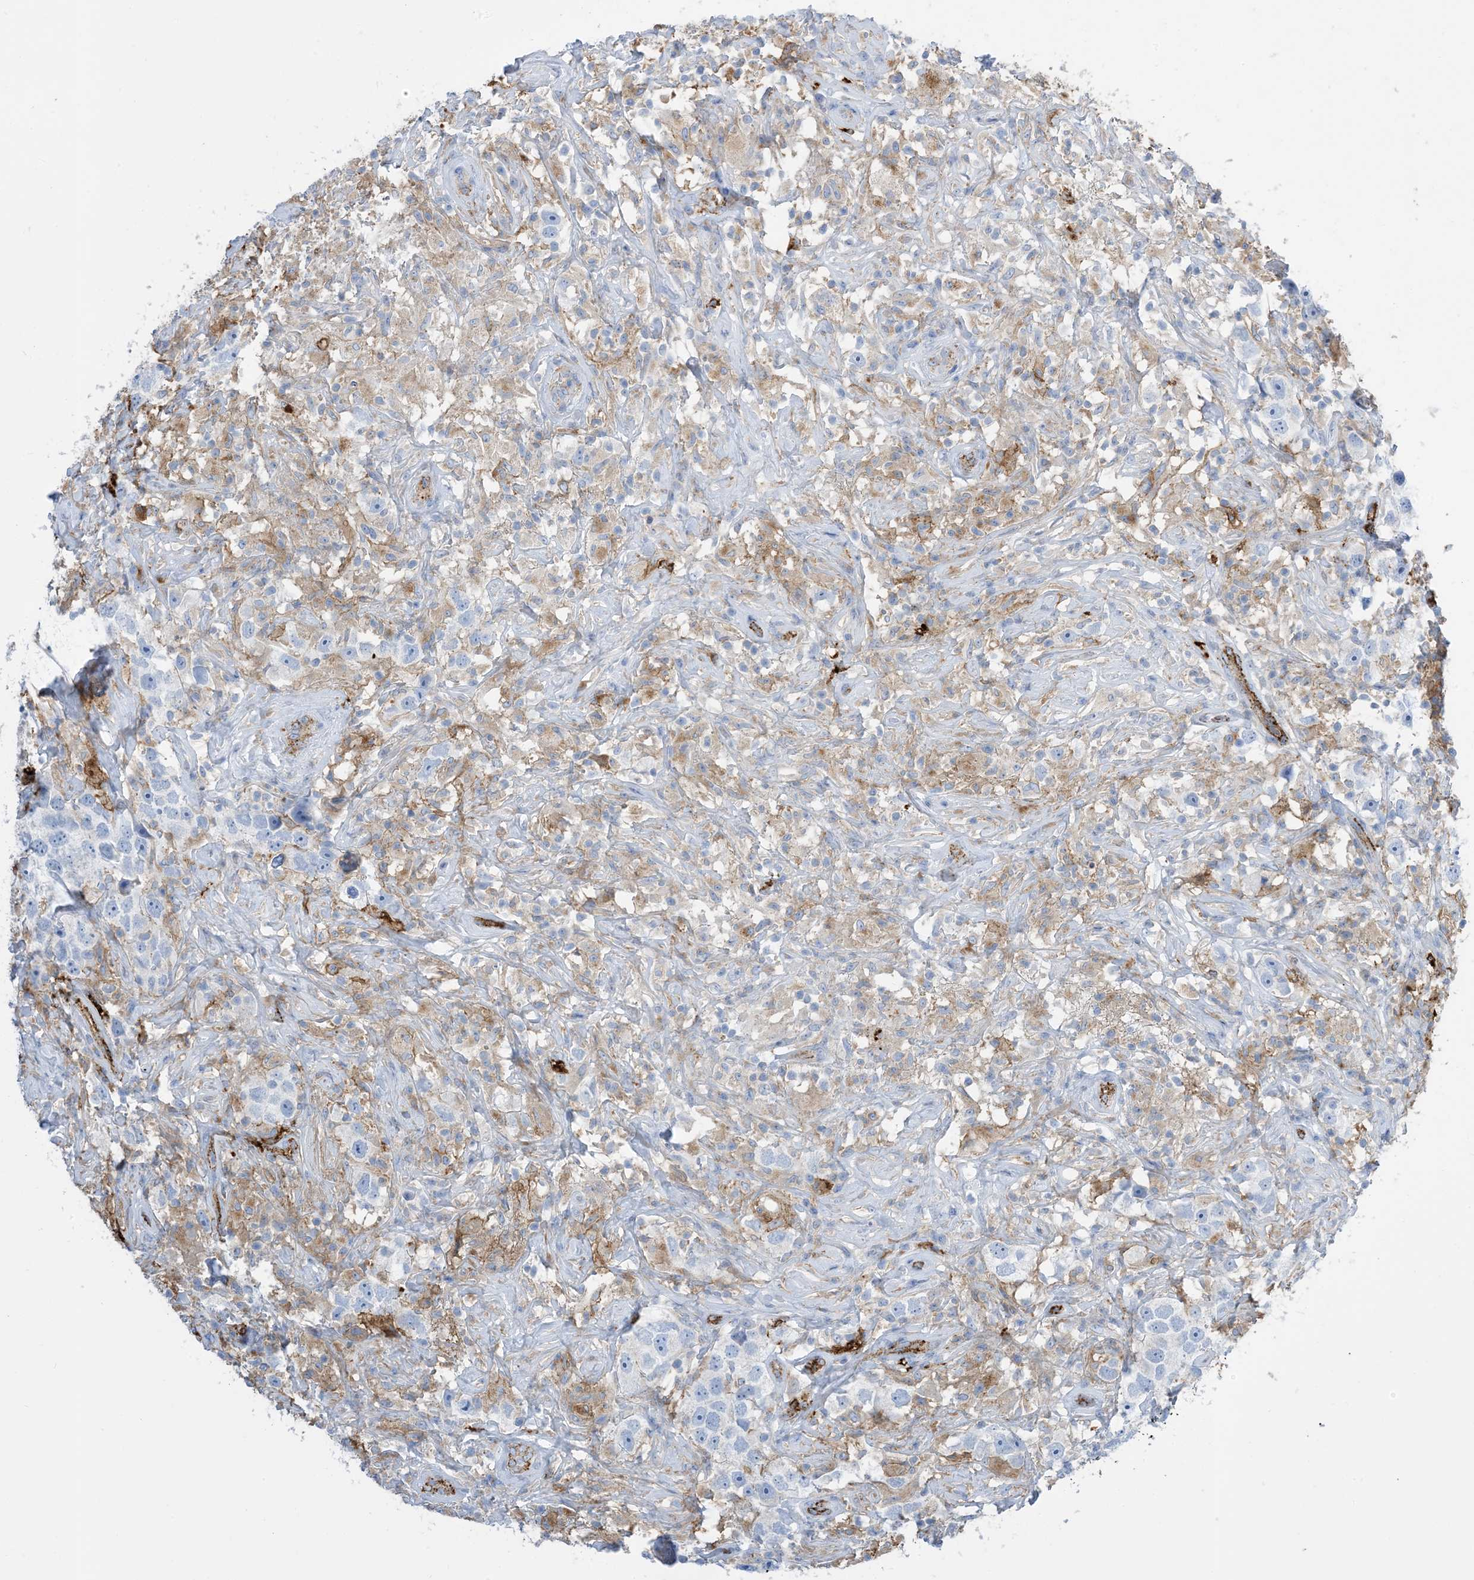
{"staining": {"intensity": "negative", "quantity": "none", "location": "none"}, "tissue": "testis cancer", "cell_type": "Tumor cells", "image_type": "cancer", "snomed": [{"axis": "morphology", "description": "Seminoma, NOS"}, {"axis": "topography", "description": "Testis"}], "caption": "Image shows no protein staining in tumor cells of testis cancer tissue.", "gene": "DPH3", "patient": {"sex": "male", "age": 49}}